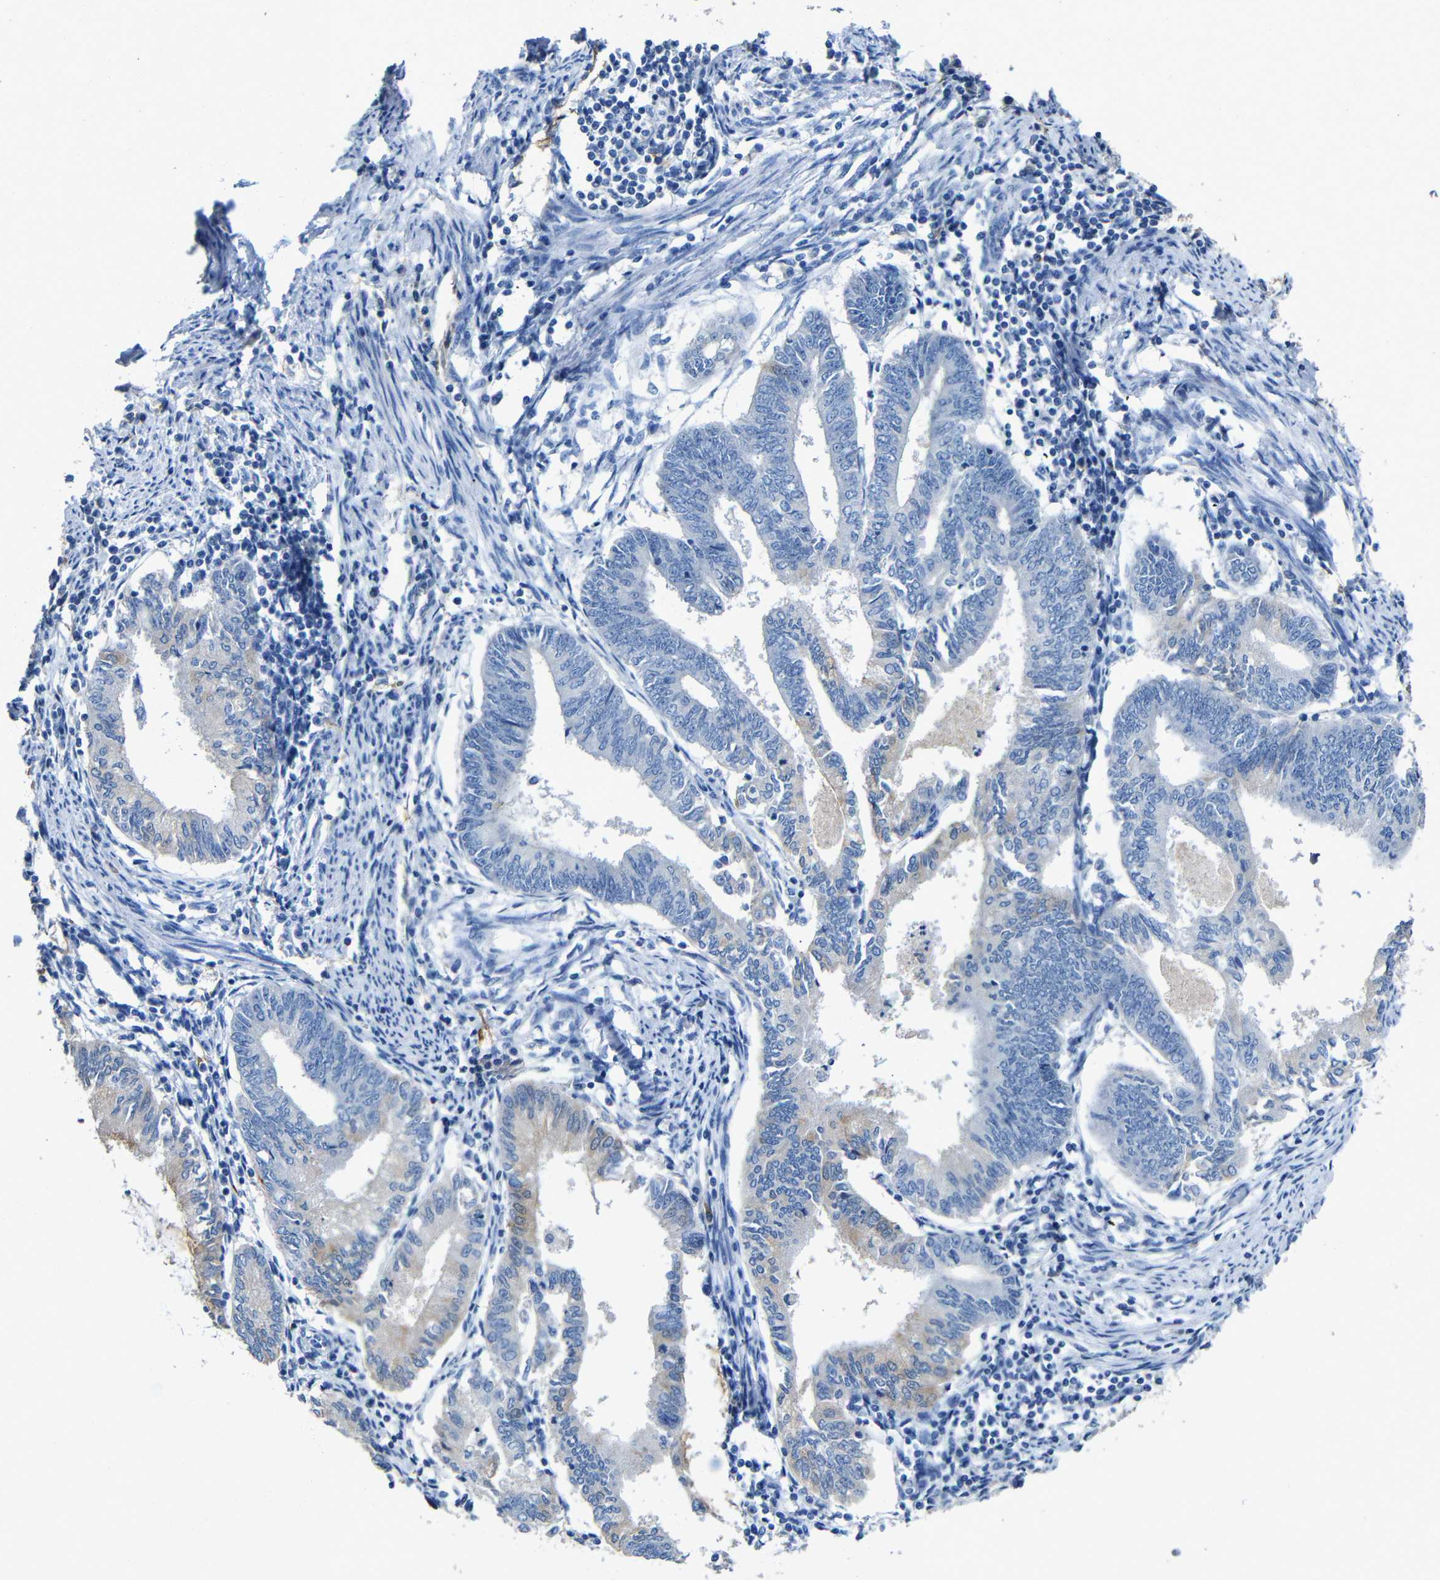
{"staining": {"intensity": "weak", "quantity": "<25%", "location": "cytoplasmic/membranous"}, "tissue": "endometrial cancer", "cell_type": "Tumor cells", "image_type": "cancer", "snomed": [{"axis": "morphology", "description": "Adenocarcinoma, NOS"}, {"axis": "topography", "description": "Endometrium"}], "caption": "Protein analysis of endometrial cancer (adenocarcinoma) displays no significant positivity in tumor cells.", "gene": "ACKR2", "patient": {"sex": "female", "age": 86}}